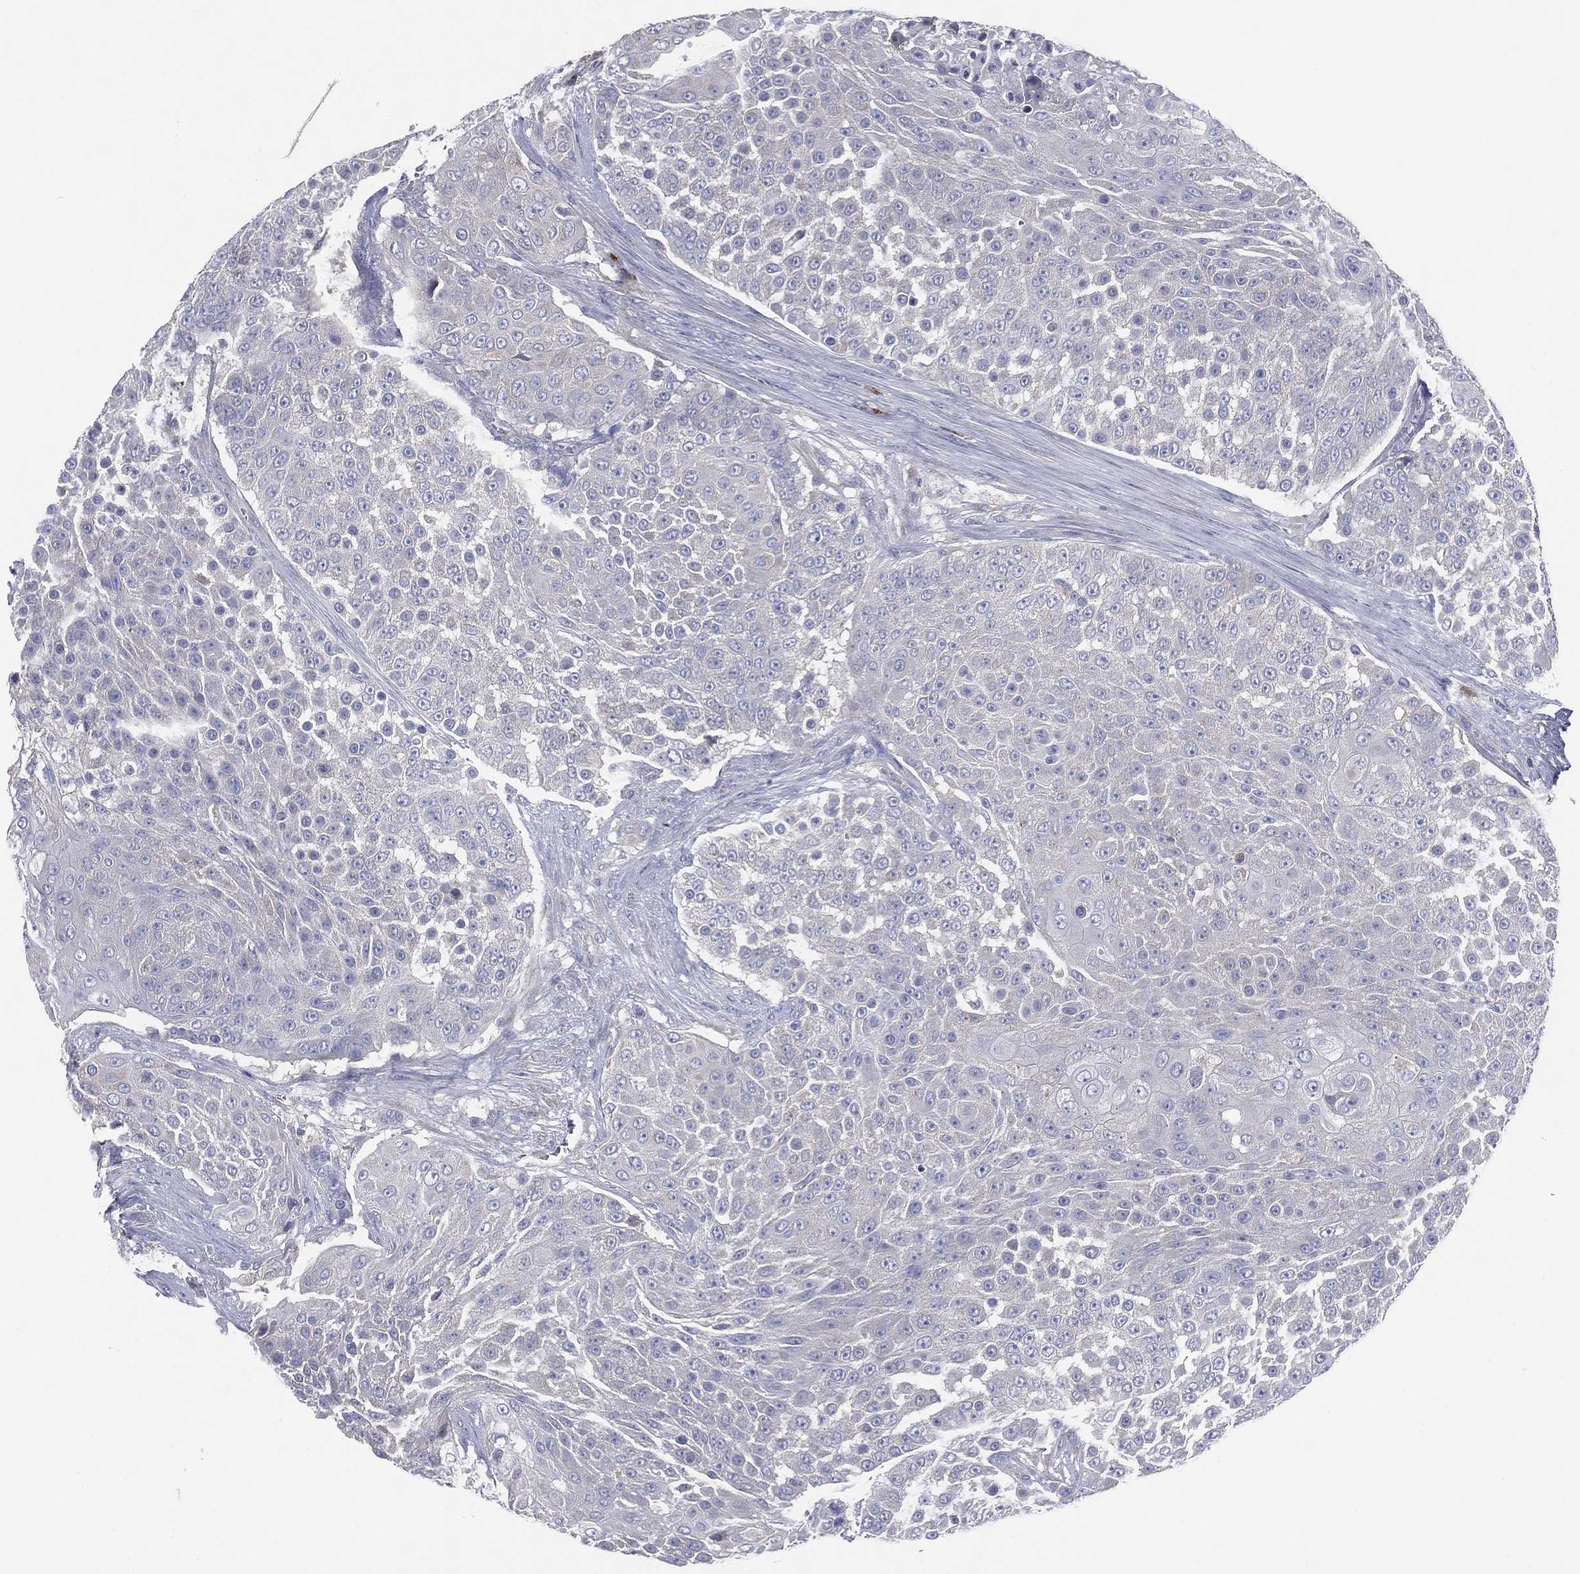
{"staining": {"intensity": "negative", "quantity": "none", "location": "none"}, "tissue": "urothelial cancer", "cell_type": "Tumor cells", "image_type": "cancer", "snomed": [{"axis": "morphology", "description": "Urothelial carcinoma, High grade"}, {"axis": "topography", "description": "Urinary bladder"}], "caption": "Image shows no protein expression in tumor cells of urothelial cancer tissue.", "gene": "ATP8A2", "patient": {"sex": "female", "age": 63}}